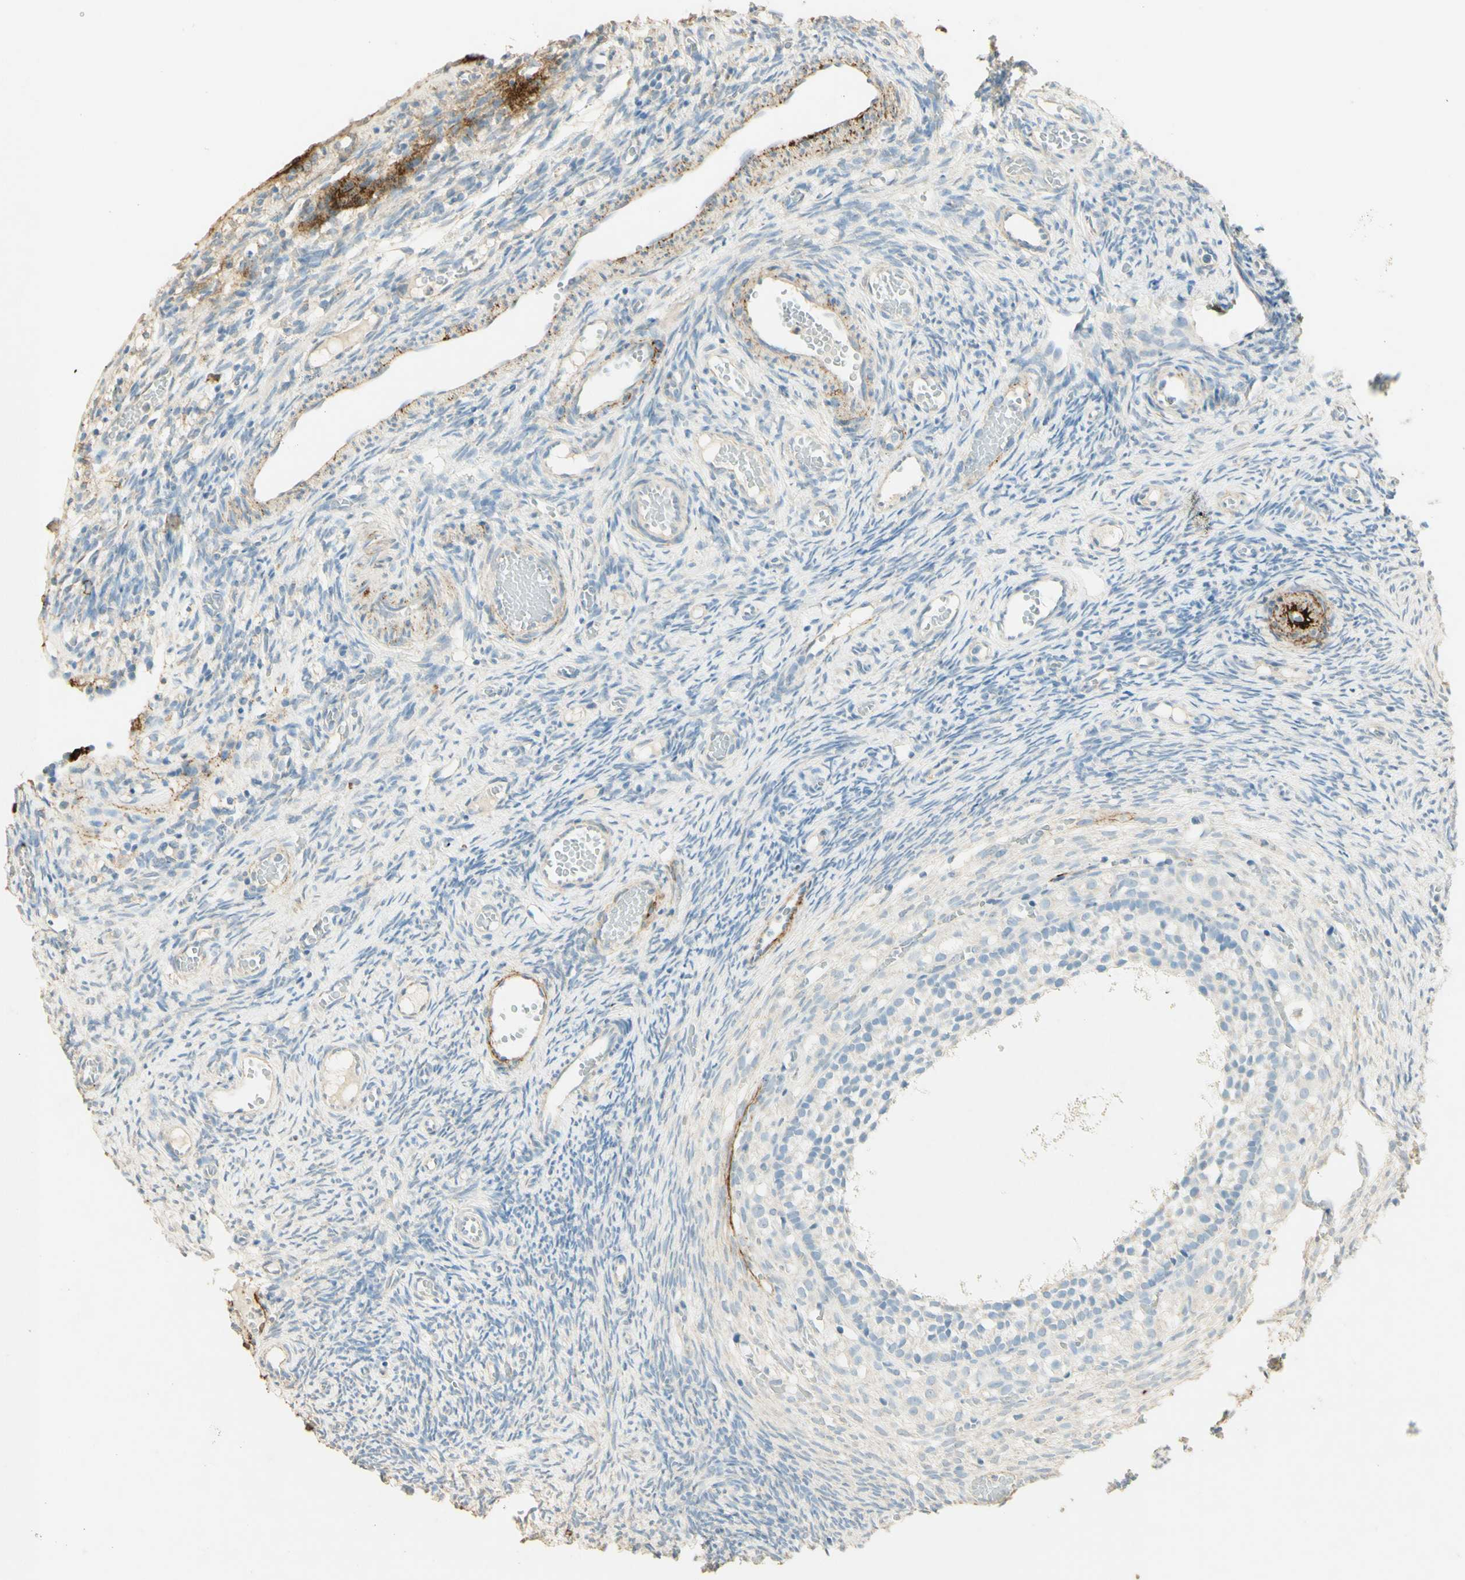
{"staining": {"intensity": "moderate", "quantity": "<25%", "location": "cytoplasmic/membranous"}, "tissue": "ovary", "cell_type": "Ovarian stroma cells", "image_type": "normal", "snomed": [{"axis": "morphology", "description": "Normal tissue, NOS"}, {"axis": "topography", "description": "Ovary"}], "caption": "Ovary stained for a protein (brown) displays moderate cytoplasmic/membranous positive positivity in about <25% of ovarian stroma cells.", "gene": "TNN", "patient": {"sex": "female", "age": 35}}